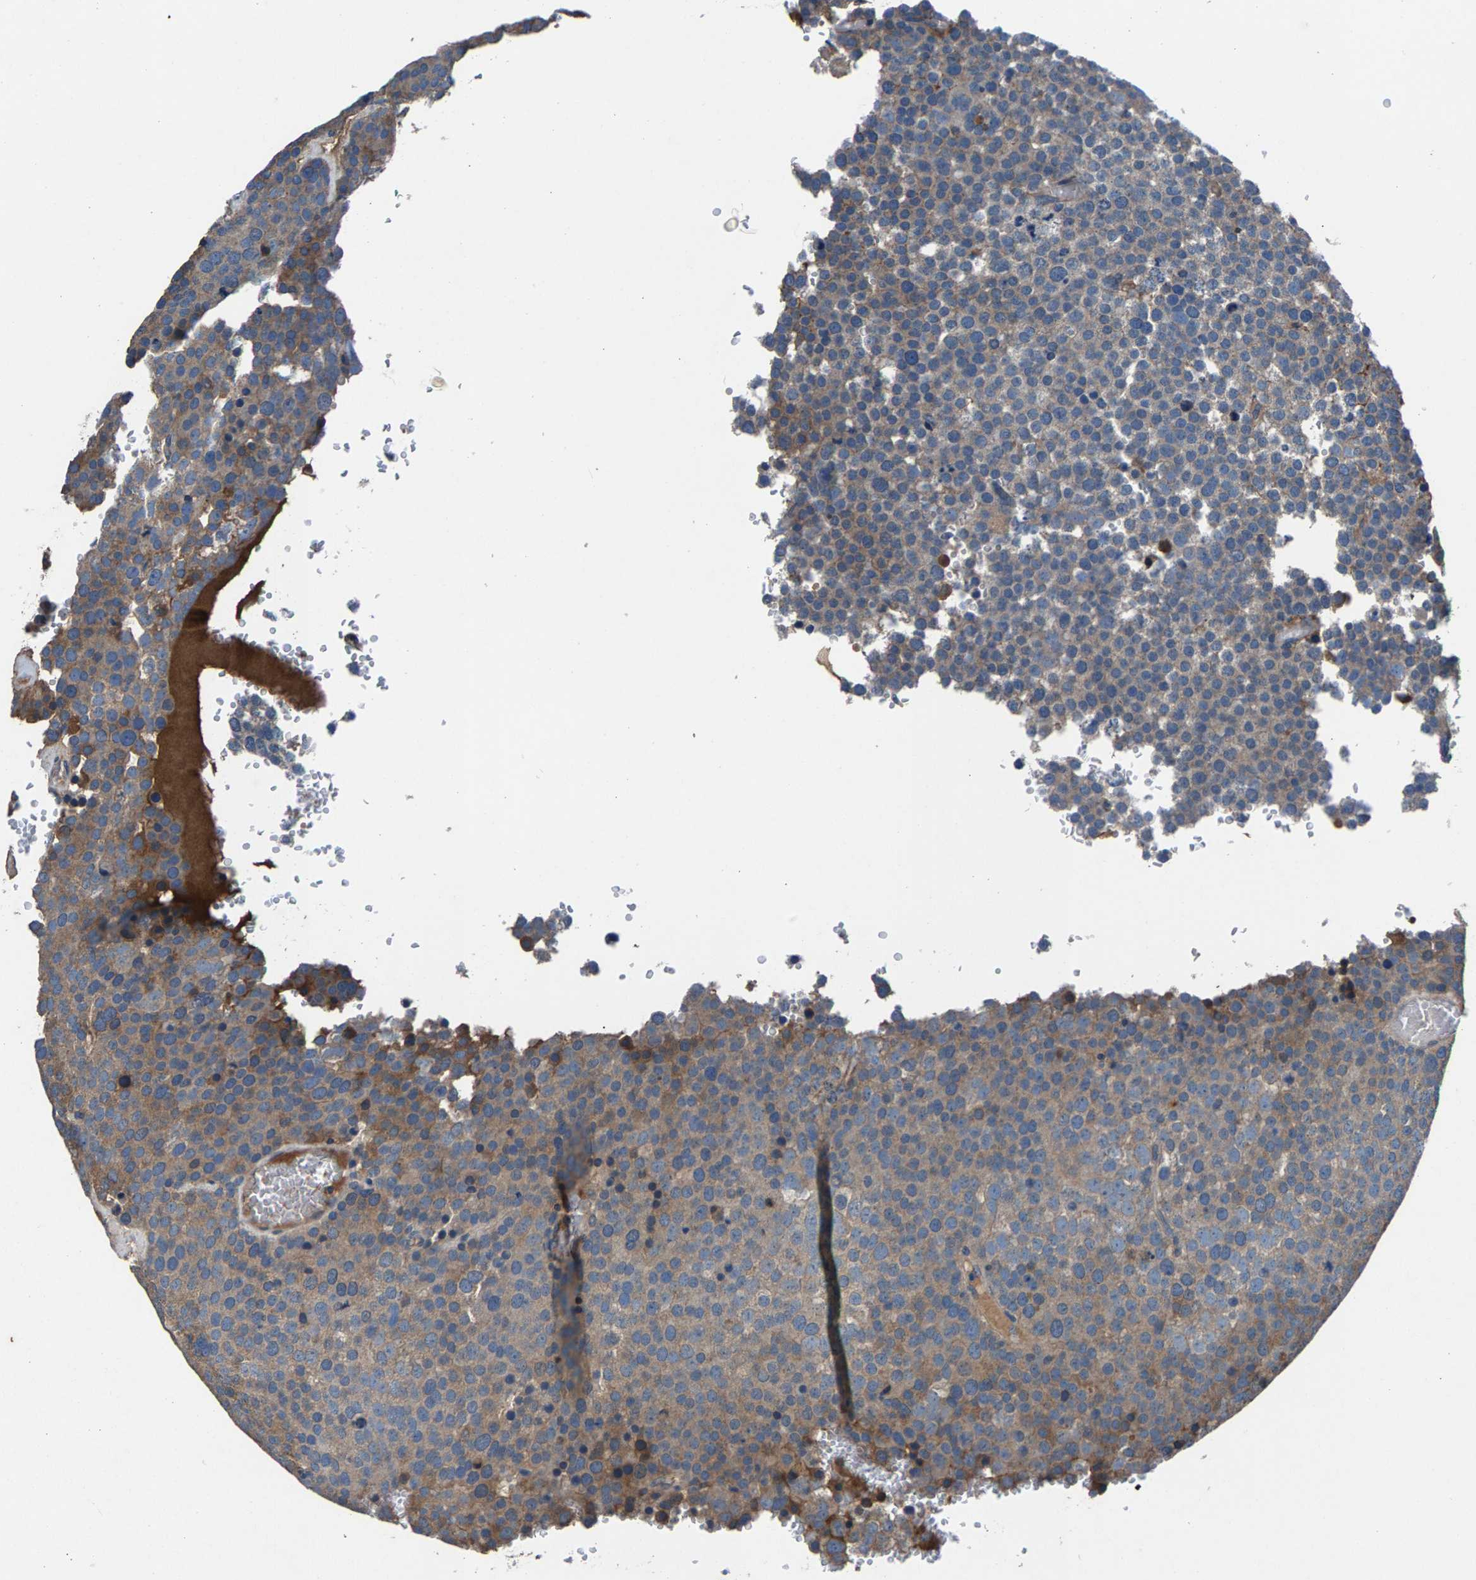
{"staining": {"intensity": "moderate", "quantity": "<25%", "location": "cytoplasmic/membranous"}, "tissue": "testis cancer", "cell_type": "Tumor cells", "image_type": "cancer", "snomed": [{"axis": "morphology", "description": "Seminoma, NOS"}, {"axis": "topography", "description": "Testis"}], "caption": "This is a histology image of immunohistochemistry (IHC) staining of testis seminoma, which shows moderate positivity in the cytoplasmic/membranous of tumor cells.", "gene": "PRXL2C", "patient": {"sex": "male", "age": 71}}